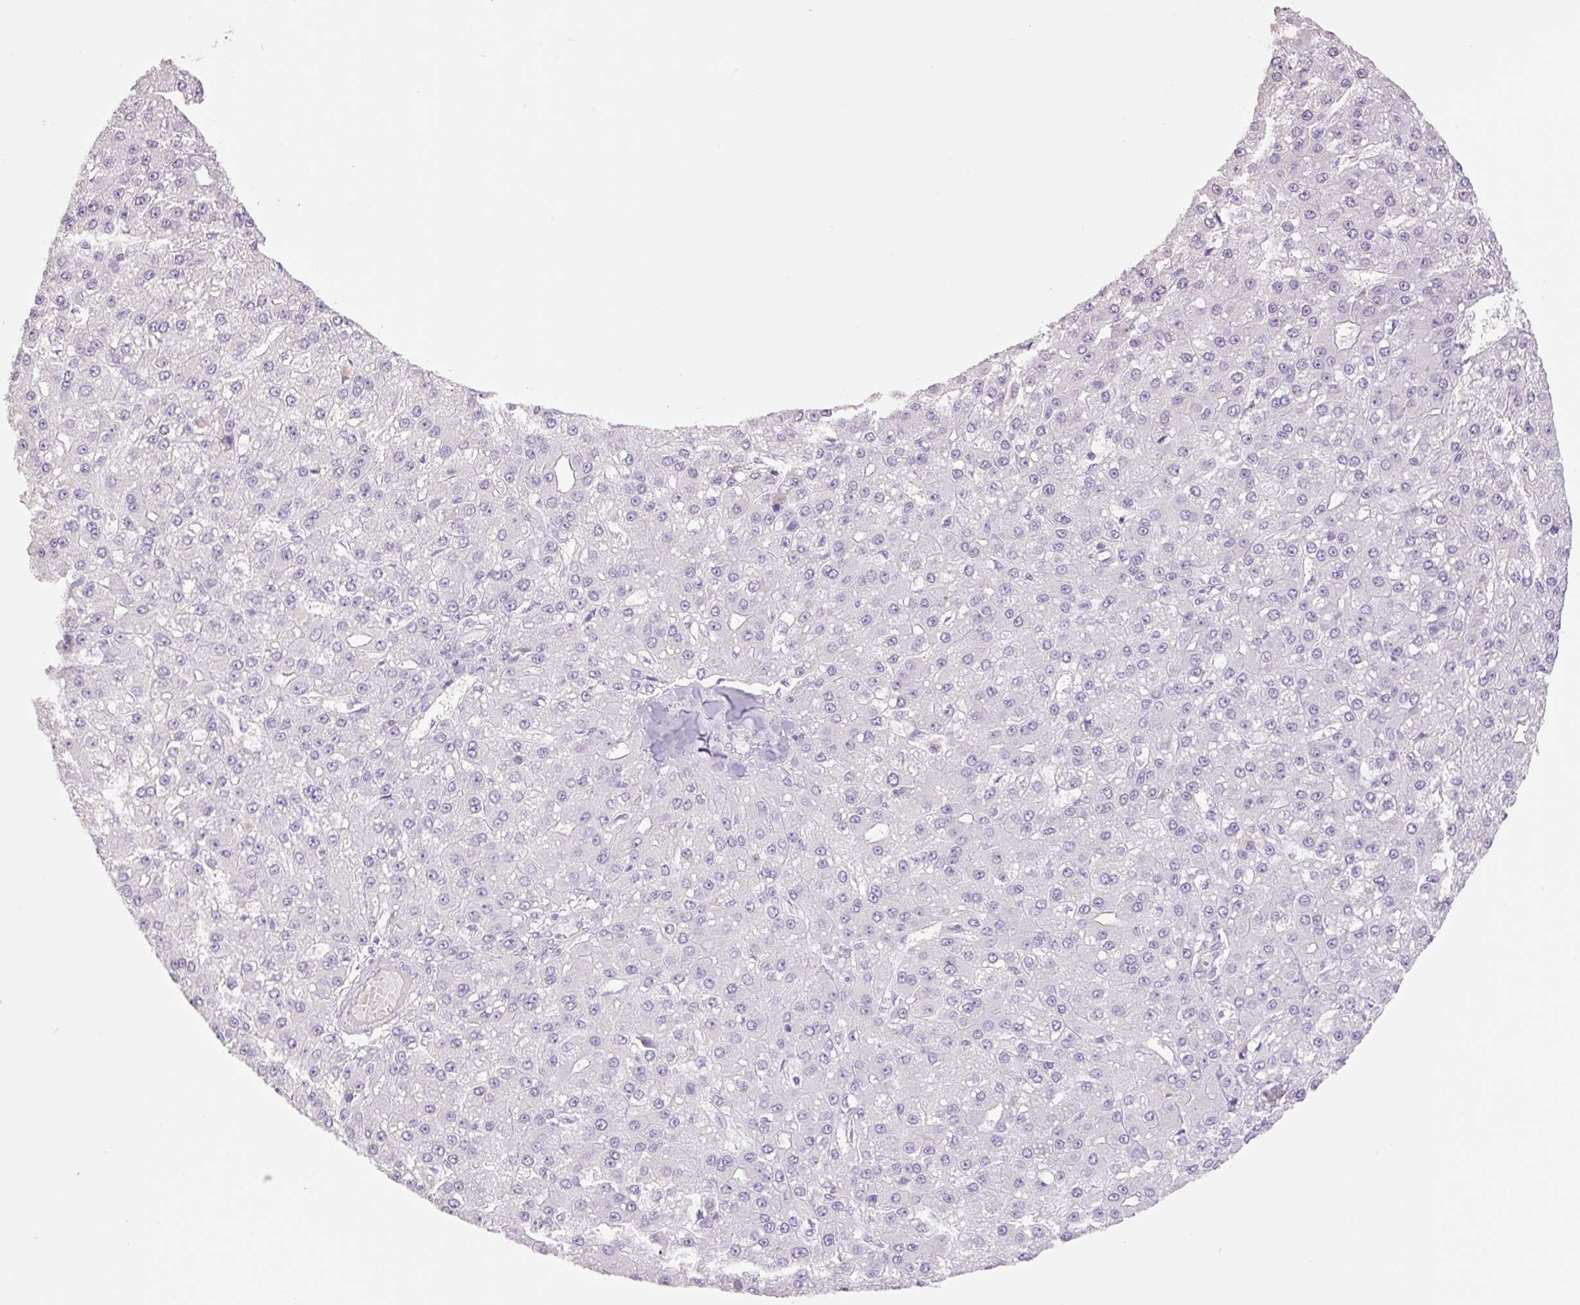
{"staining": {"intensity": "negative", "quantity": "none", "location": "none"}, "tissue": "liver cancer", "cell_type": "Tumor cells", "image_type": "cancer", "snomed": [{"axis": "morphology", "description": "Carcinoma, Hepatocellular, NOS"}, {"axis": "topography", "description": "Liver"}], "caption": "High magnification brightfield microscopy of hepatocellular carcinoma (liver) stained with DAB (3,3'-diaminobenzidine) (brown) and counterstained with hematoxylin (blue): tumor cells show no significant positivity.", "gene": "HCRTR2", "patient": {"sex": "male", "age": 67}}